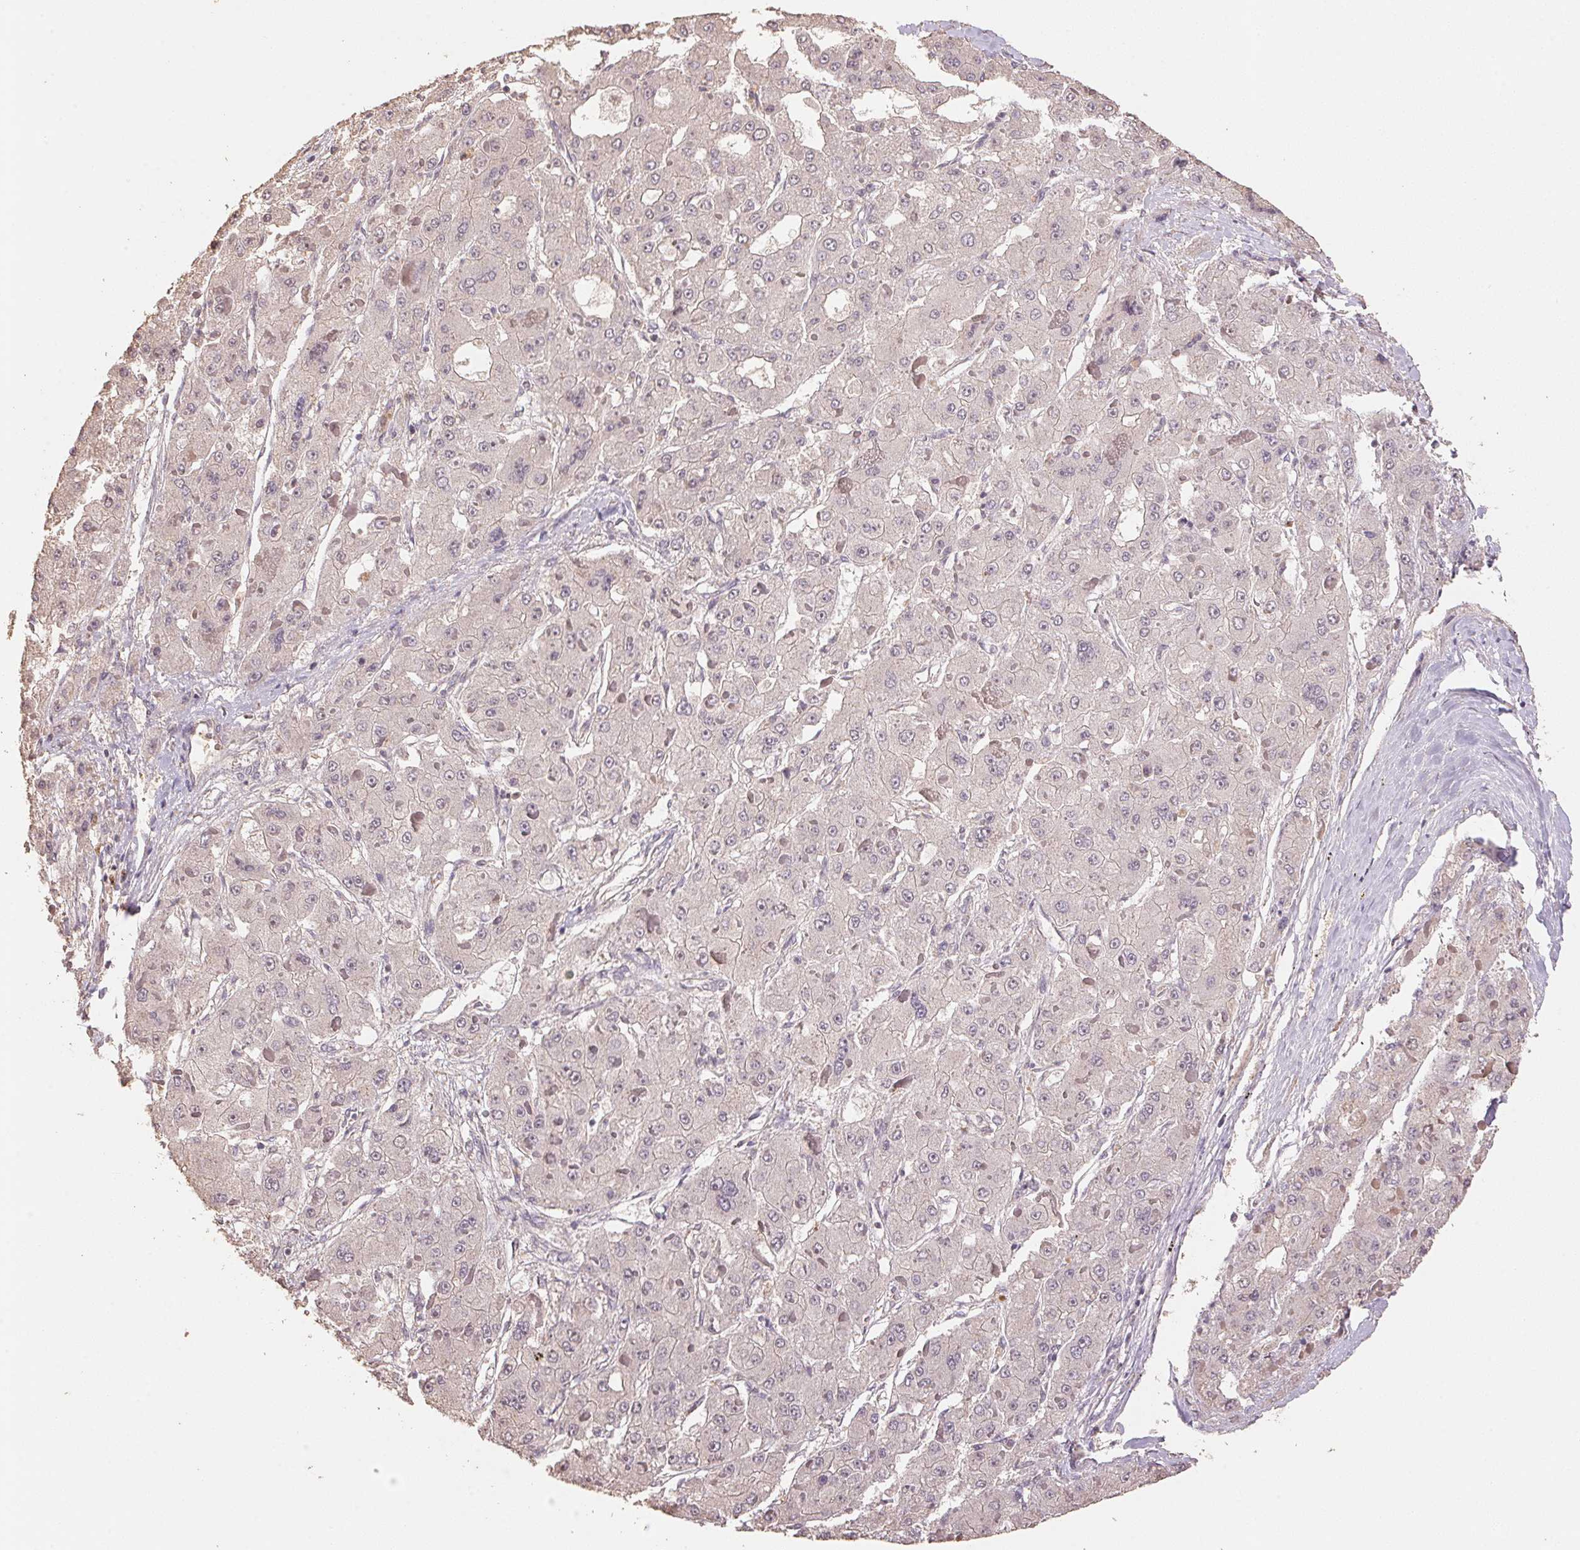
{"staining": {"intensity": "negative", "quantity": "none", "location": "none"}, "tissue": "liver cancer", "cell_type": "Tumor cells", "image_type": "cancer", "snomed": [{"axis": "morphology", "description": "Carcinoma, Hepatocellular, NOS"}, {"axis": "topography", "description": "Liver"}], "caption": "Liver cancer (hepatocellular carcinoma) stained for a protein using immunohistochemistry reveals no expression tumor cells.", "gene": "CENPF", "patient": {"sex": "female", "age": 73}}